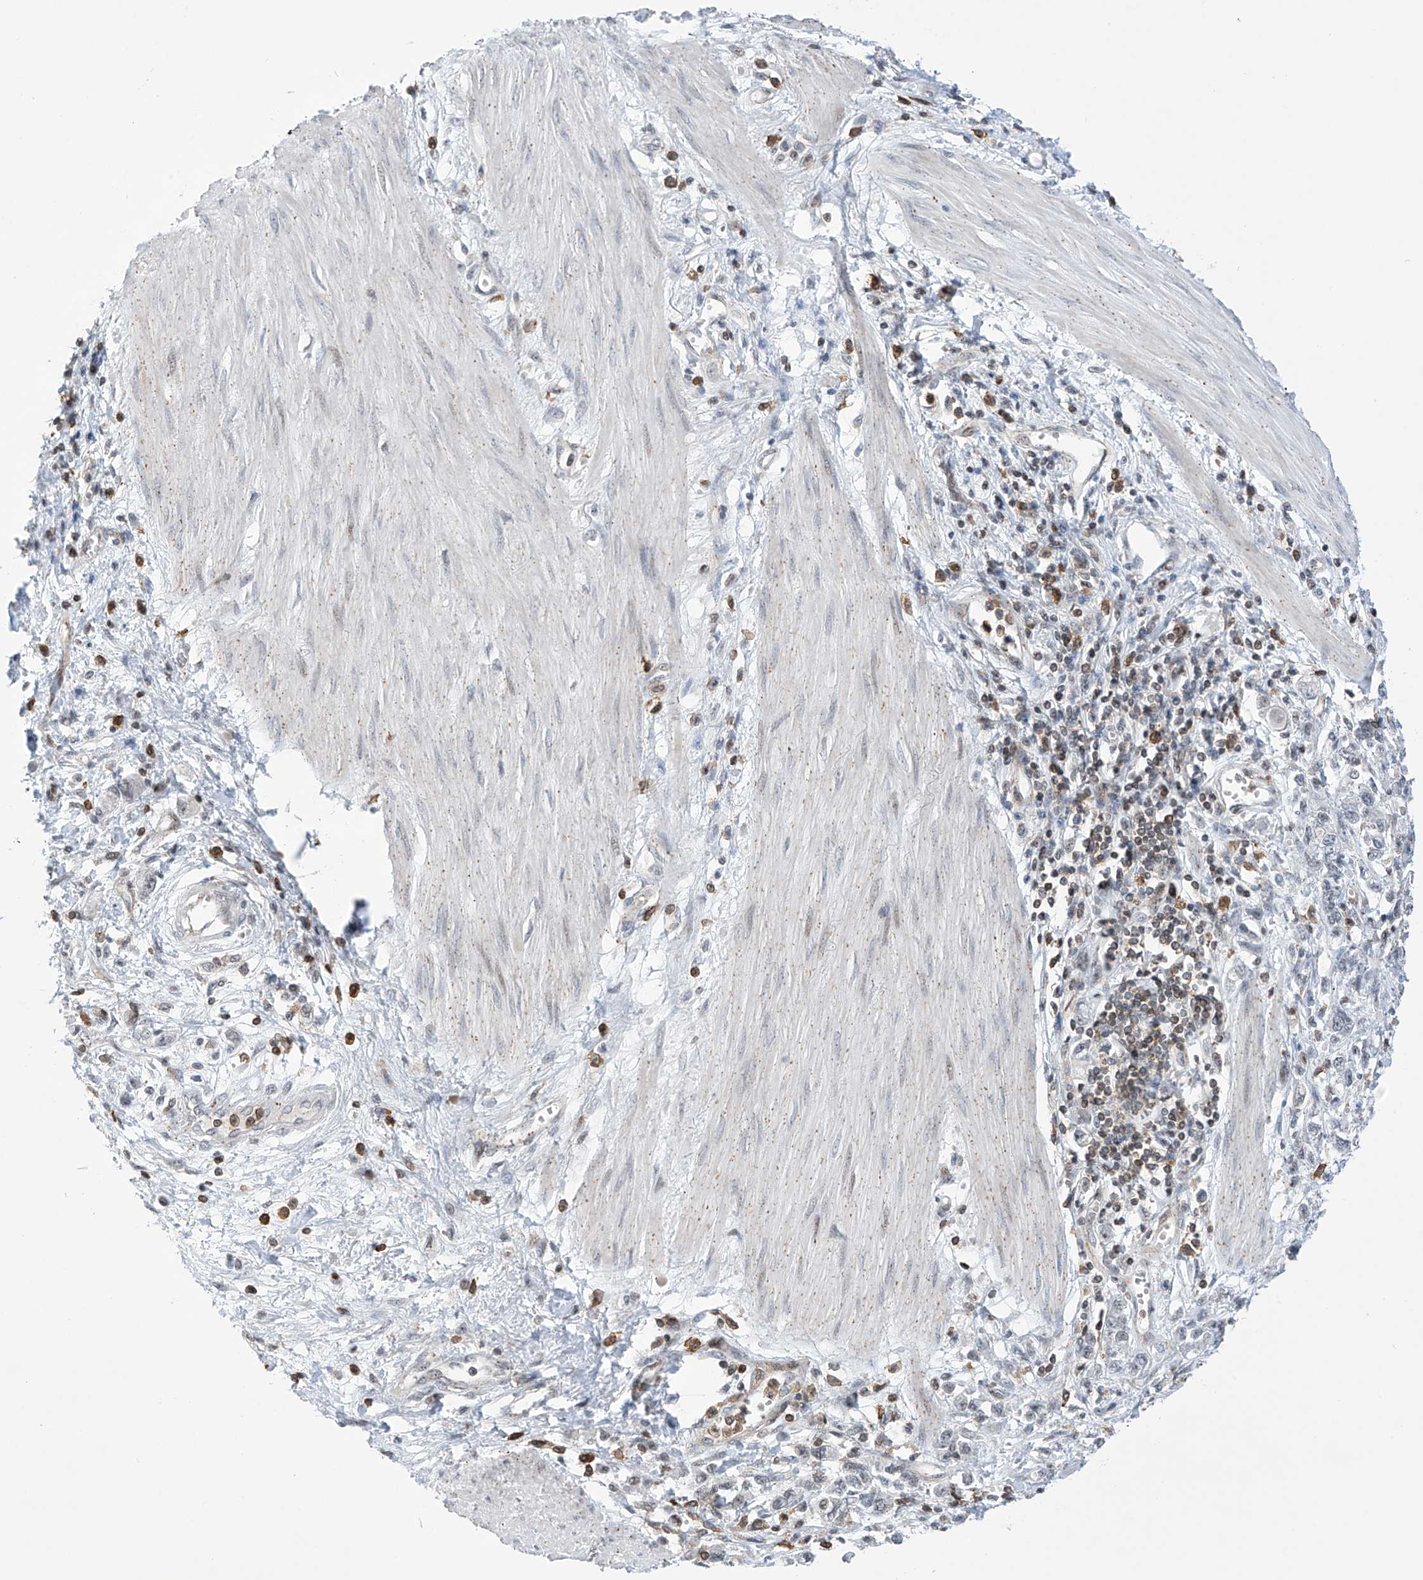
{"staining": {"intensity": "negative", "quantity": "none", "location": "none"}, "tissue": "stomach cancer", "cell_type": "Tumor cells", "image_type": "cancer", "snomed": [{"axis": "morphology", "description": "Adenocarcinoma, NOS"}, {"axis": "topography", "description": "Stomach"}], "caption": "An IHC micrograph of stomach cancer is shown. There is no staining in tumor cells of stomach cancer.", "gene": "MSL3", "patient": {"sex": "female", "age": 76}}